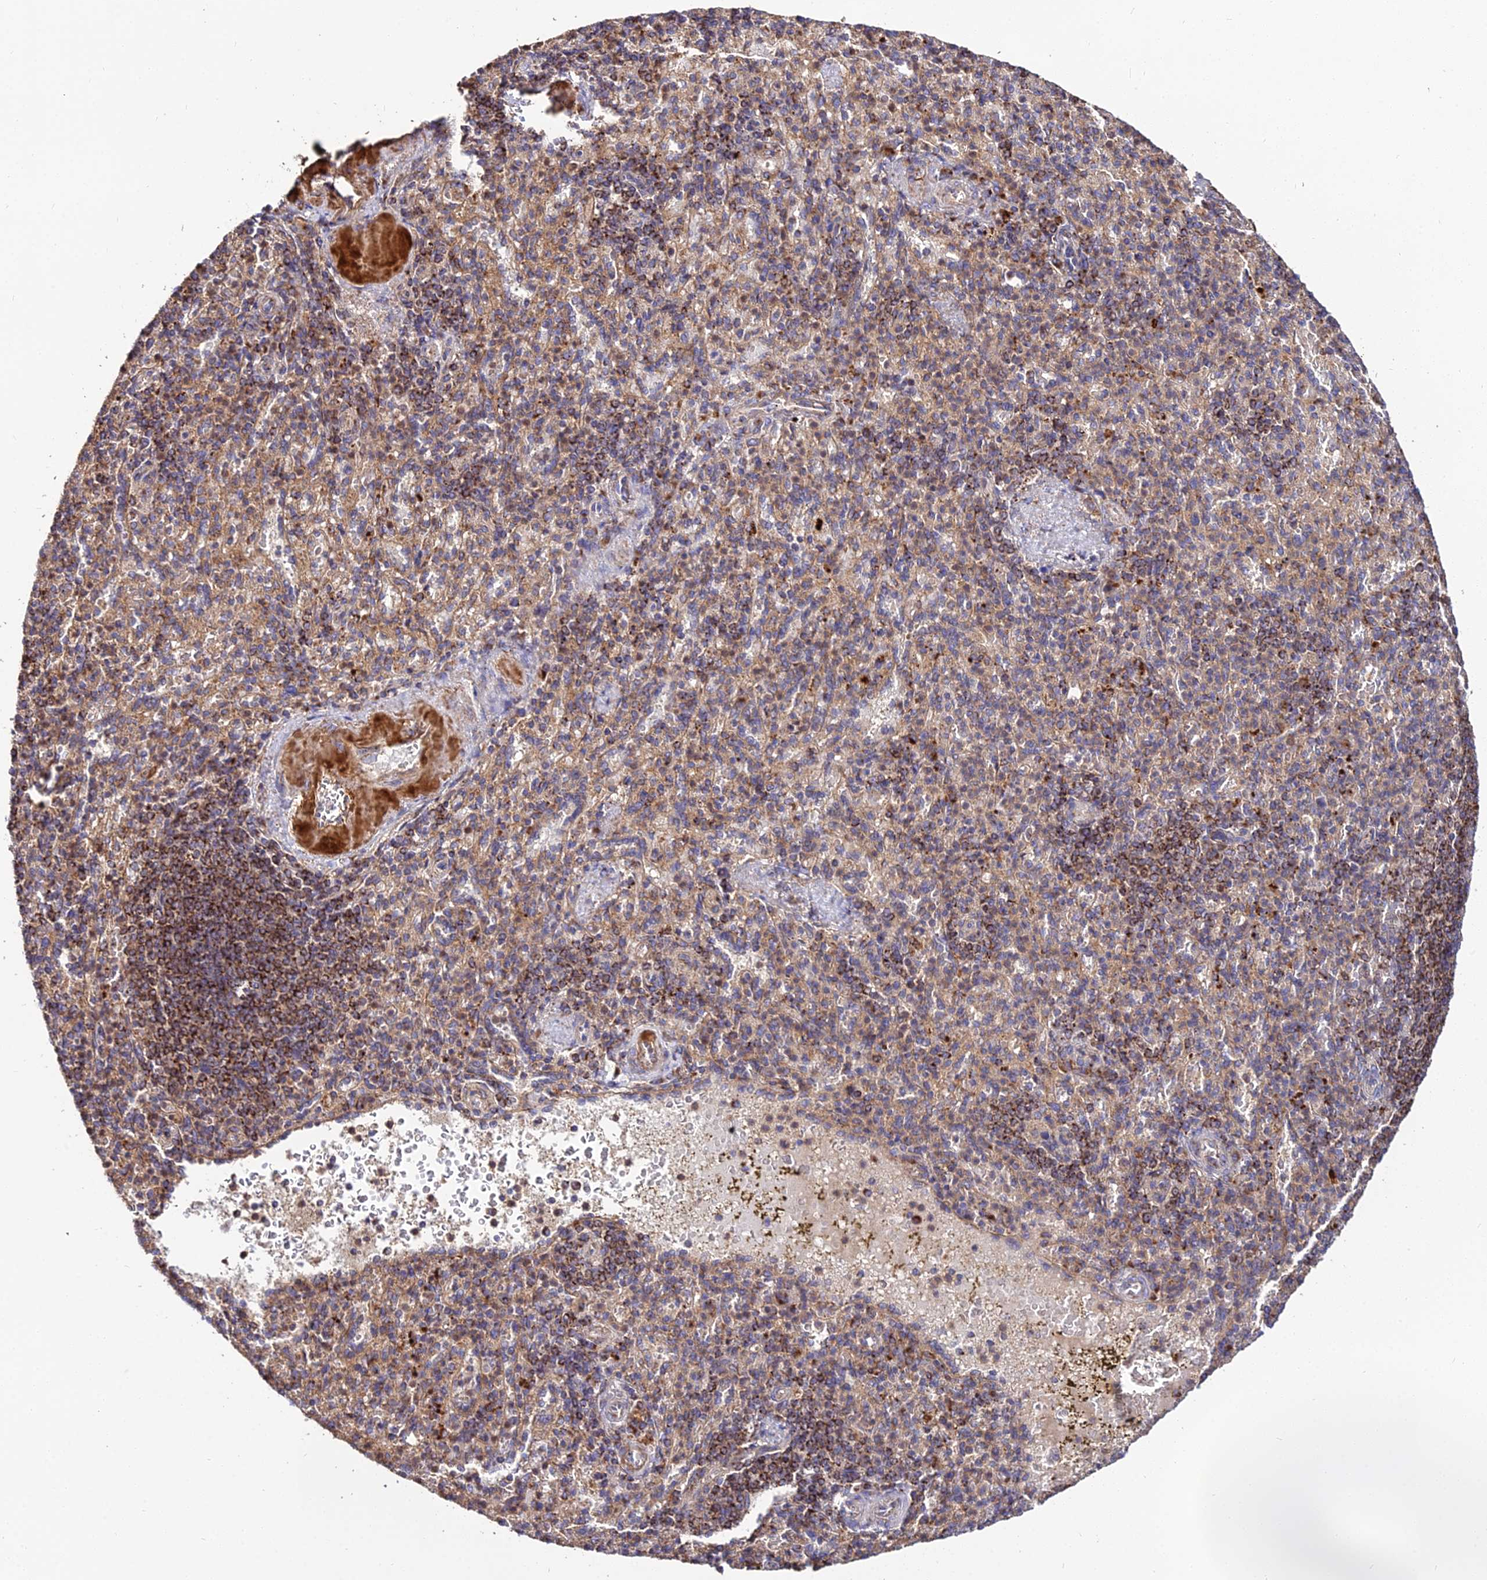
{"staining": {"intensity": "strong", "quantity": "<25%", "location": "cytoplasmic/membranous"}, "tissue": "spleen", "cell_type": "Cells in red pulp", "image_type": "normal", "snomed": [{"axis": "morphology", "description": "Normal tissue, NOS"}, {"axis": "topography", "description": "Spleen"}], "caption": "High-magnification brightfield microscopy of normal spleen stained with DAB (3,3'-diaminobenzidine) (brown) and counterstained with hematoxylin (blue). cells in red pulp exhibit strong cytoplasmic/membranous staining is identified in approximately<25% of cells. (IHC, brightfield microscopy, high magnification).", "gene": "ENSG00000258465", "patient": {"sex": "female", "age": 74}}